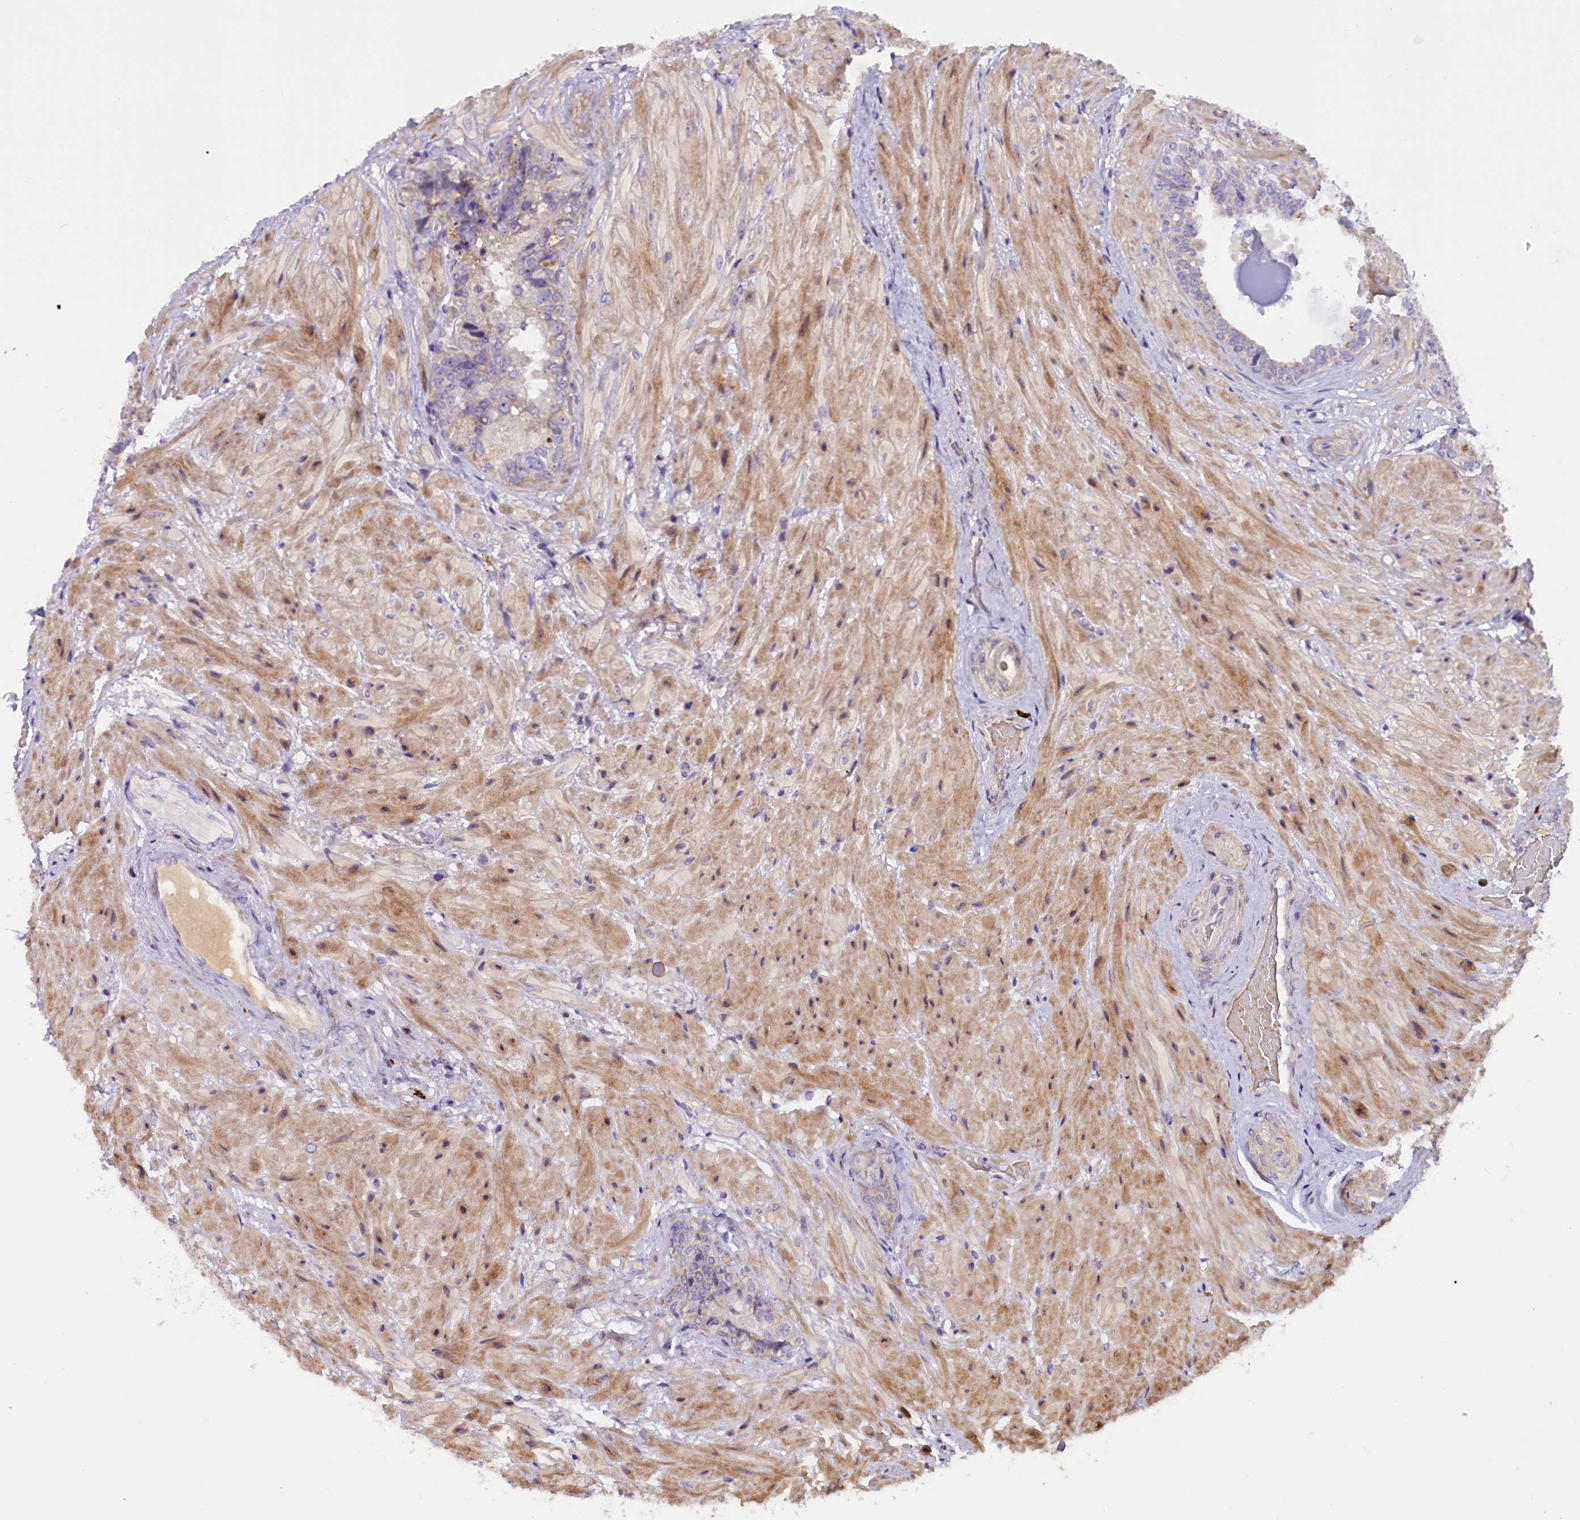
{"staining": {"intensity": "moderate", "quantity": "<25%", "location": "cytoplasmic/membranous"}, "tissue": "seminal vesicle", "cell_type": "Glandular cells", "image_type": "normal", "snomed": [{"axis": "morphology", "description": "Normal tissue, NOS"}, {"axis": "topography", "description": "Prostate and seminal vesicle, NOS"}, {"axis": "topography", "description": "Prostate"}, {"axis": "topography", "description": "Seminal veicle"}], "caption": "An immunohistochemistry (IHC) histopathology image of unremarkable tissue is shown. Protein staining in brown shows moderate cytoplasmic/membranous positivity in seminal vesicle within glandular cells. Ihc stains the protein in brown and the nuclei are stained blue.", "gene": "FRY", "patient": {"sex": "male", "age": 67}}